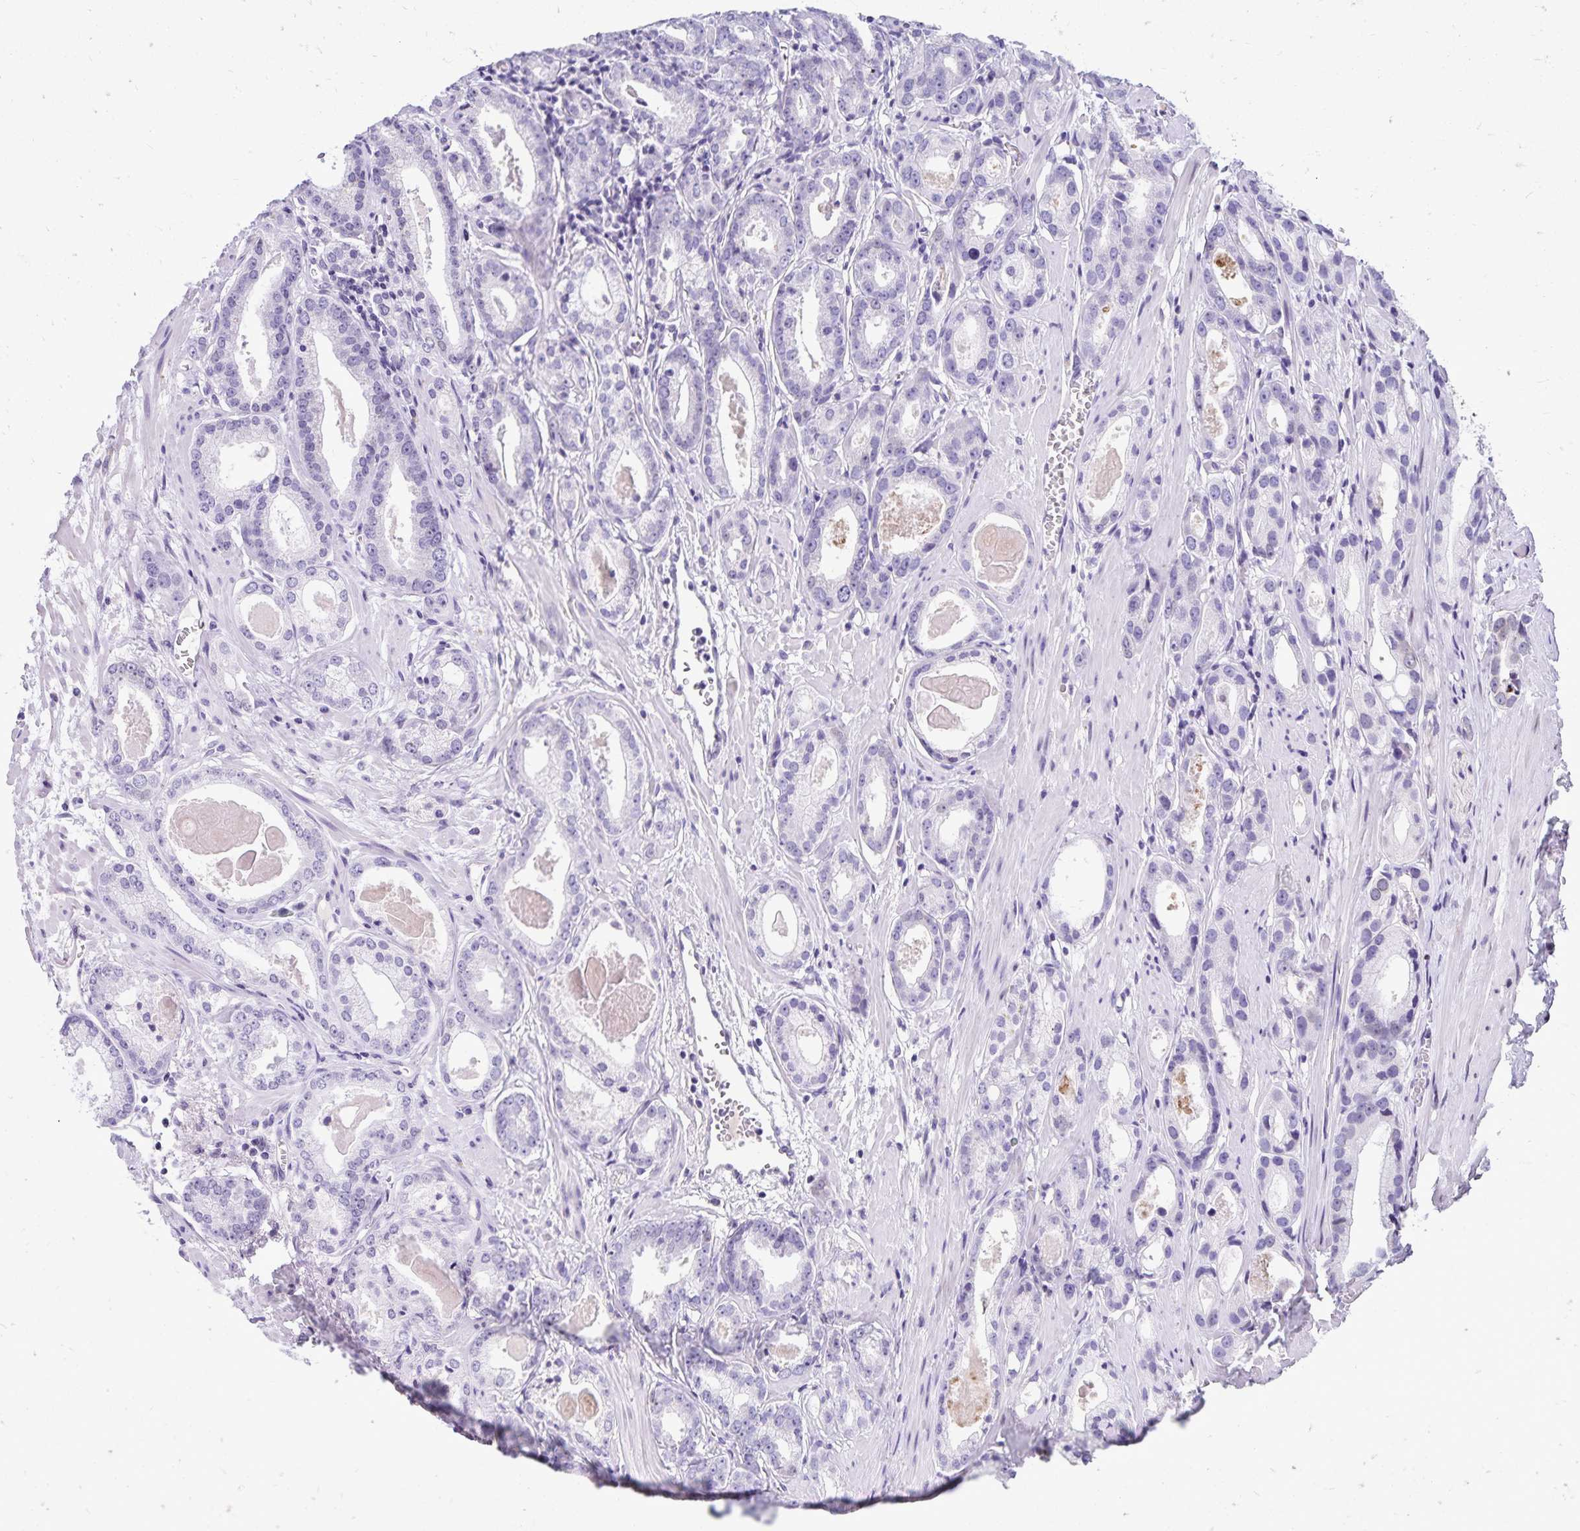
{"staining": {"intensity": "negative", "quantity": "none", "location": "none"}, "tissue": "prostate cancer", "cell_type": "Tumor cells", "image_type": "cancer", "snomed": [{"axis": "morphology", "description": "Adenocarcinoma, NOS"}, {"axis": "morphology", "description": "Adenocarcinoma, Low grade"}, {"axis": "topography", "description": "Prostate"}], "caption": "A high-resolution histopathology image shows immunohistochemistry (IHC) staining of prostate adenocarcinoma, which demonstrates no significant staining in tumor cells.", "gene": "FAM166C", "patient": {"sex": "male", "age": 64}}